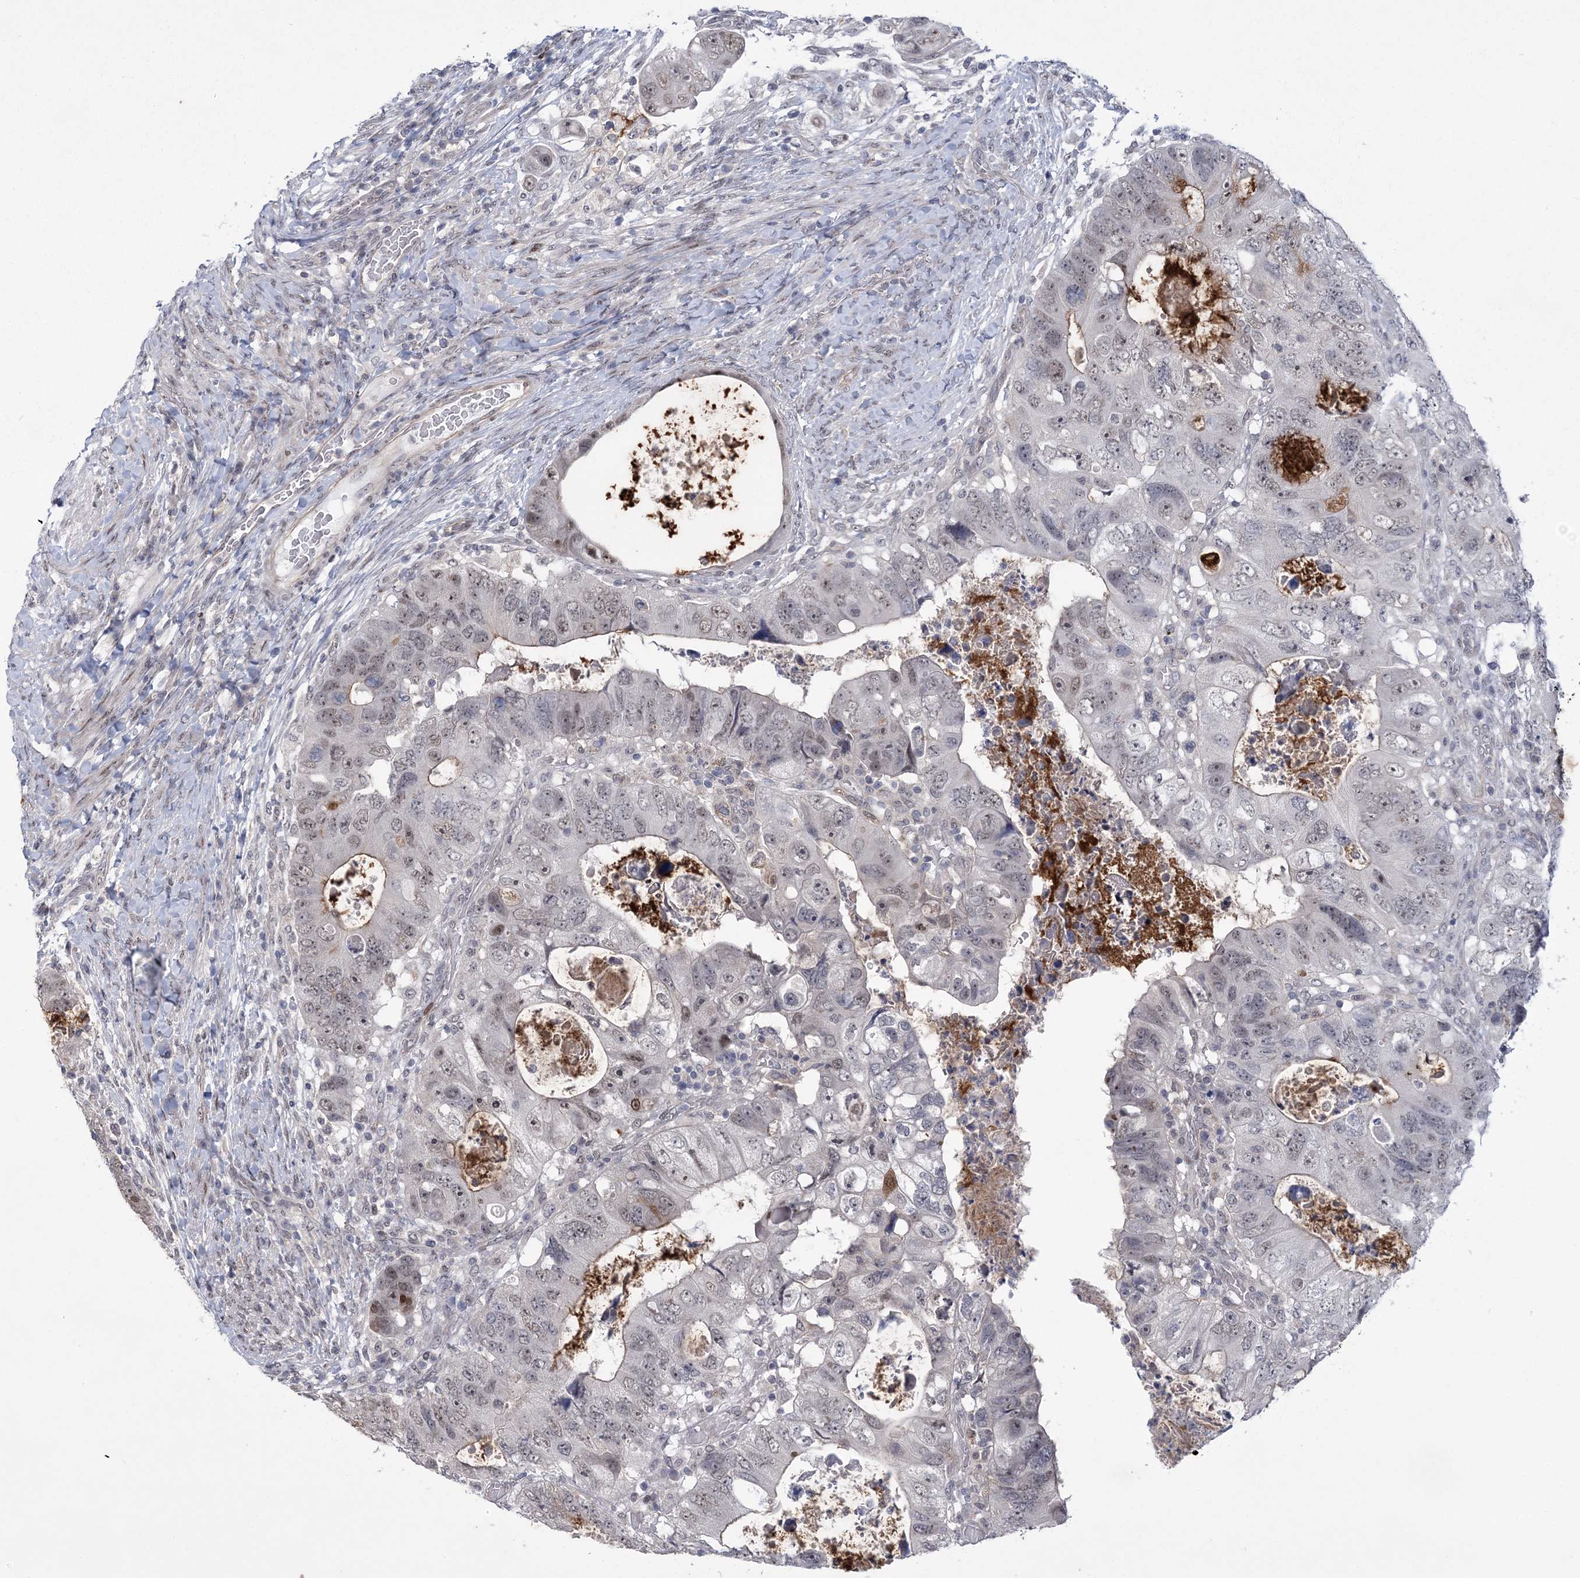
{"staining": {"intensity": "weak", "quantity": "<25%", "location": "nuclear"}, "tissue": "colorectal cancer", "cell_type": "Tumor cells", "image_type": "cancer", "snomed": [{"axis": "morphology", "description": "Adenocarcinoma, NOS"}, {"axis": "topography", "description": "Rectum"}], "caption": "Tumor cells show no significant positivity in colorectal cancer.", "gene": "HOMEZ", "patient": {"sex": "male", "age": 59}}